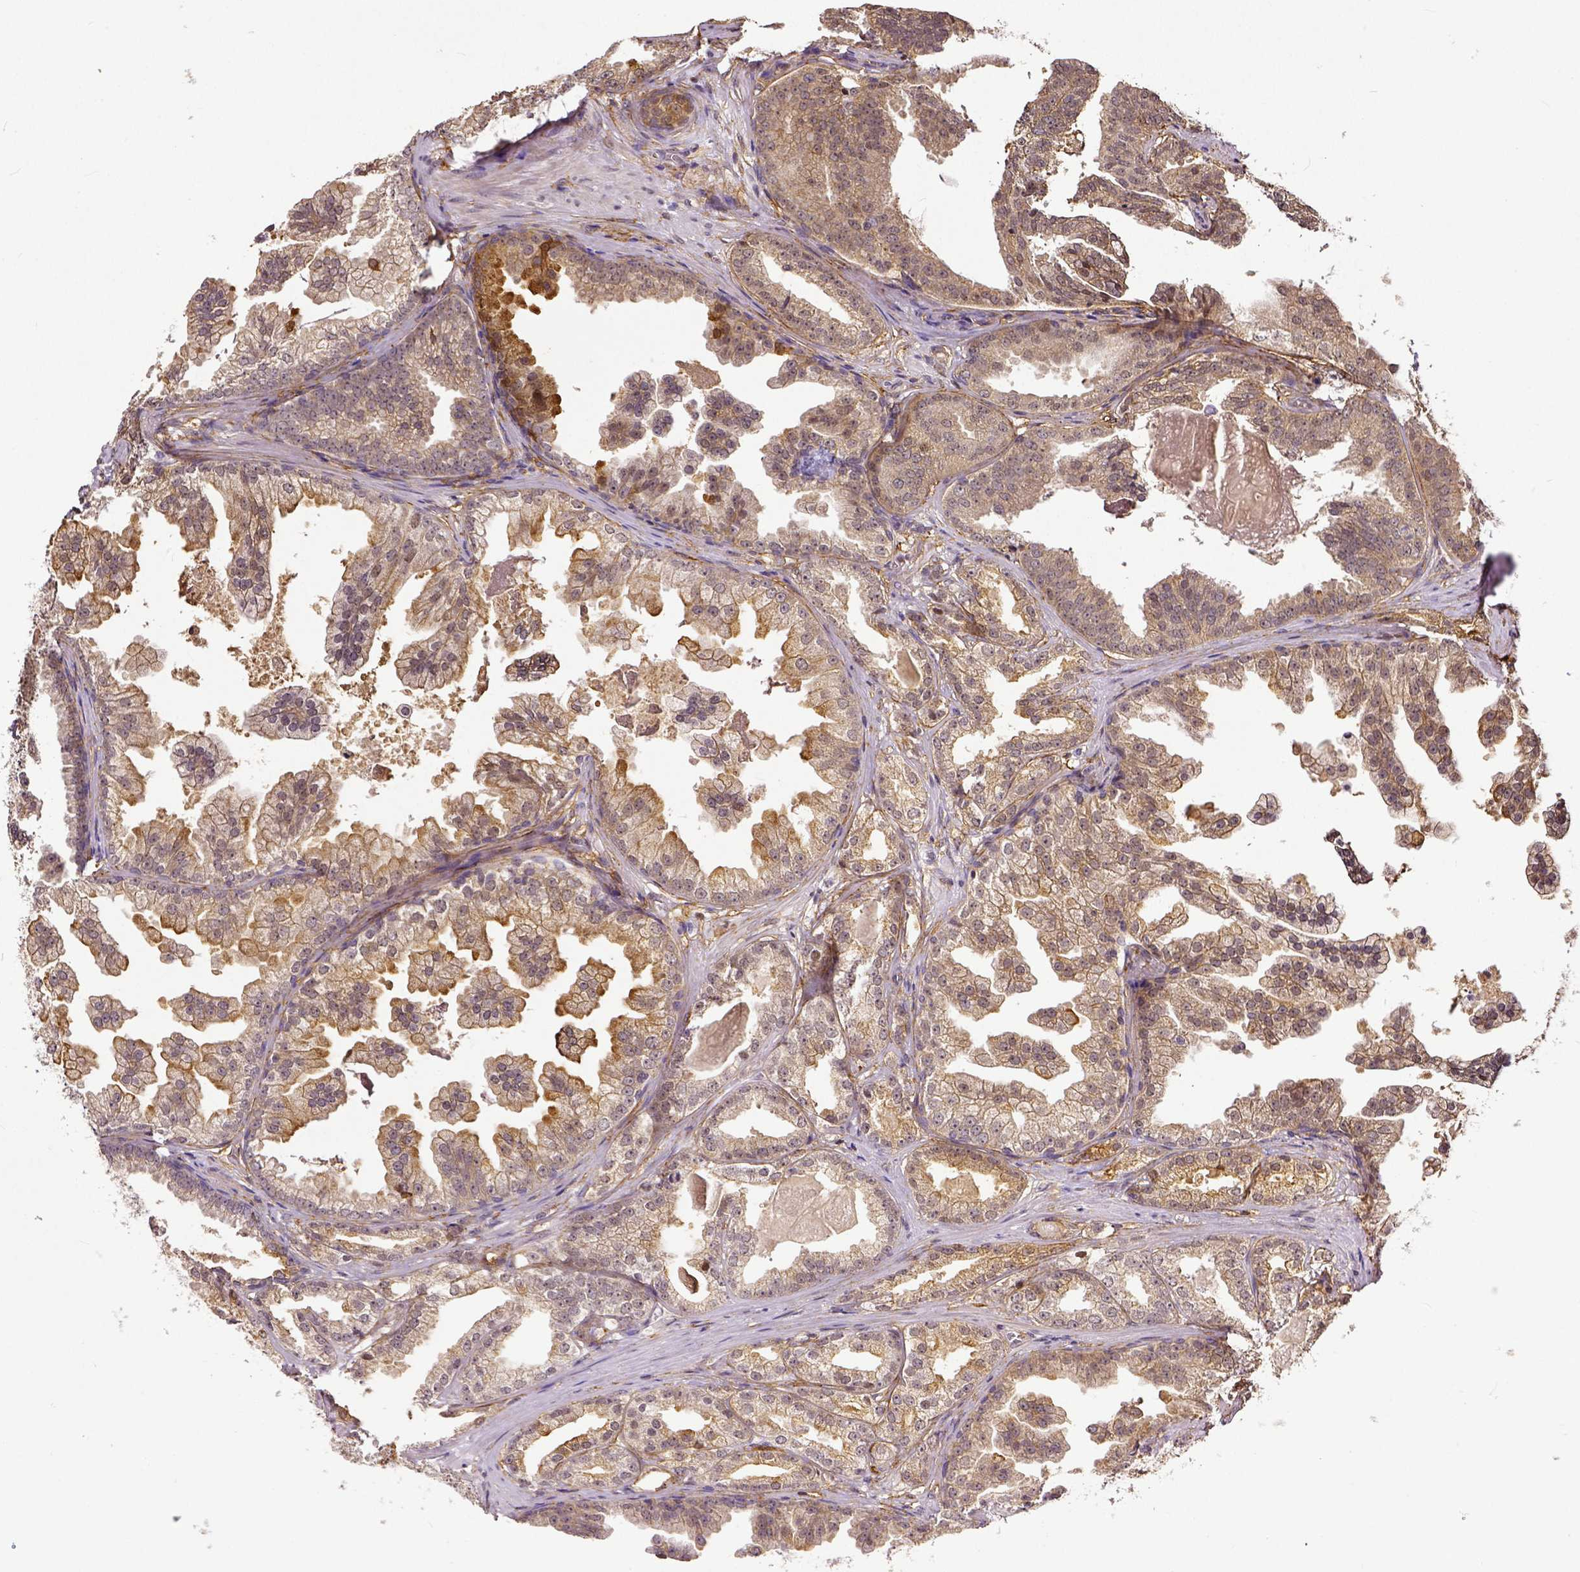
{"staining": {"intensity": "moderate", "quantity": ">75%", "location": "cytoplasmic/membranous"}, "tissue": "prostate cancer", "cell_type": "Tumor cells", "image_type": "cancer", "snomed": [{"axis": "morphology", "description": "Adenocarcinoma, Low grade"}, {"axis": "topography", "description": "Prostate"}], "caption": "Prostate cancer (low-grade adenocarcinoma) stained for a protein demonstrates moderate cytoplasmic/membranous positivity in tumor cells.", "gene": "DICER1", "patient": {"sex": "male", "age": 65}}